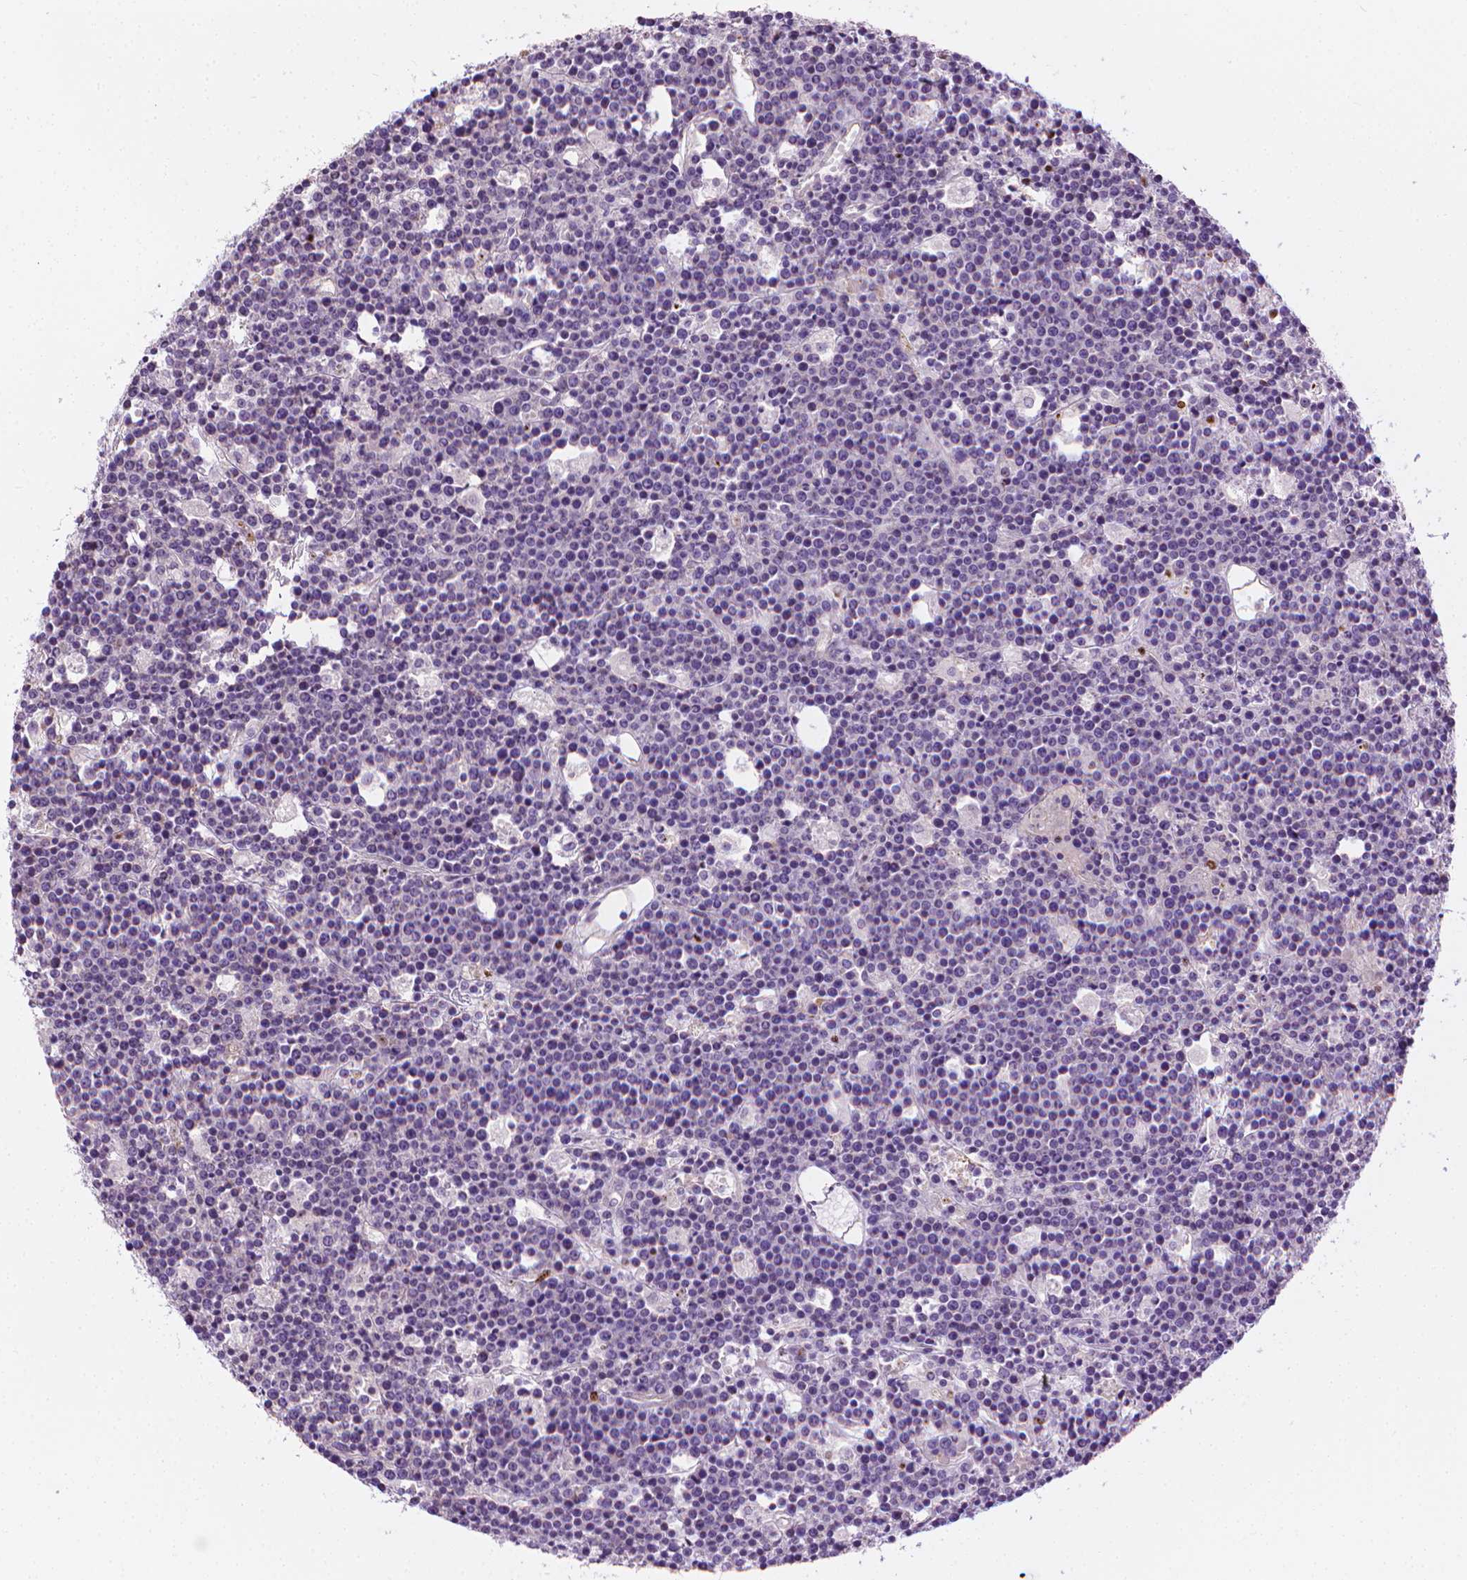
{"staining": {"intensity": "negative", "quantity": "none", "location": "none"}, "tissue": "lymphoma", "cell_type": "Tumor cells", "image_type": "cancer", "snomed": [{"axis": "morphology", "description": "Malignant lymphoma, non-Hodgkin's type, High grade"}, {"axis": "topography", "description": "Ovary"}], "caption": "Lymphoma stained for a protein using IHC exhibits no staining tumor cells.", "gene": "MCOLN3", "patient": {"sex": "female", "age": 56}}